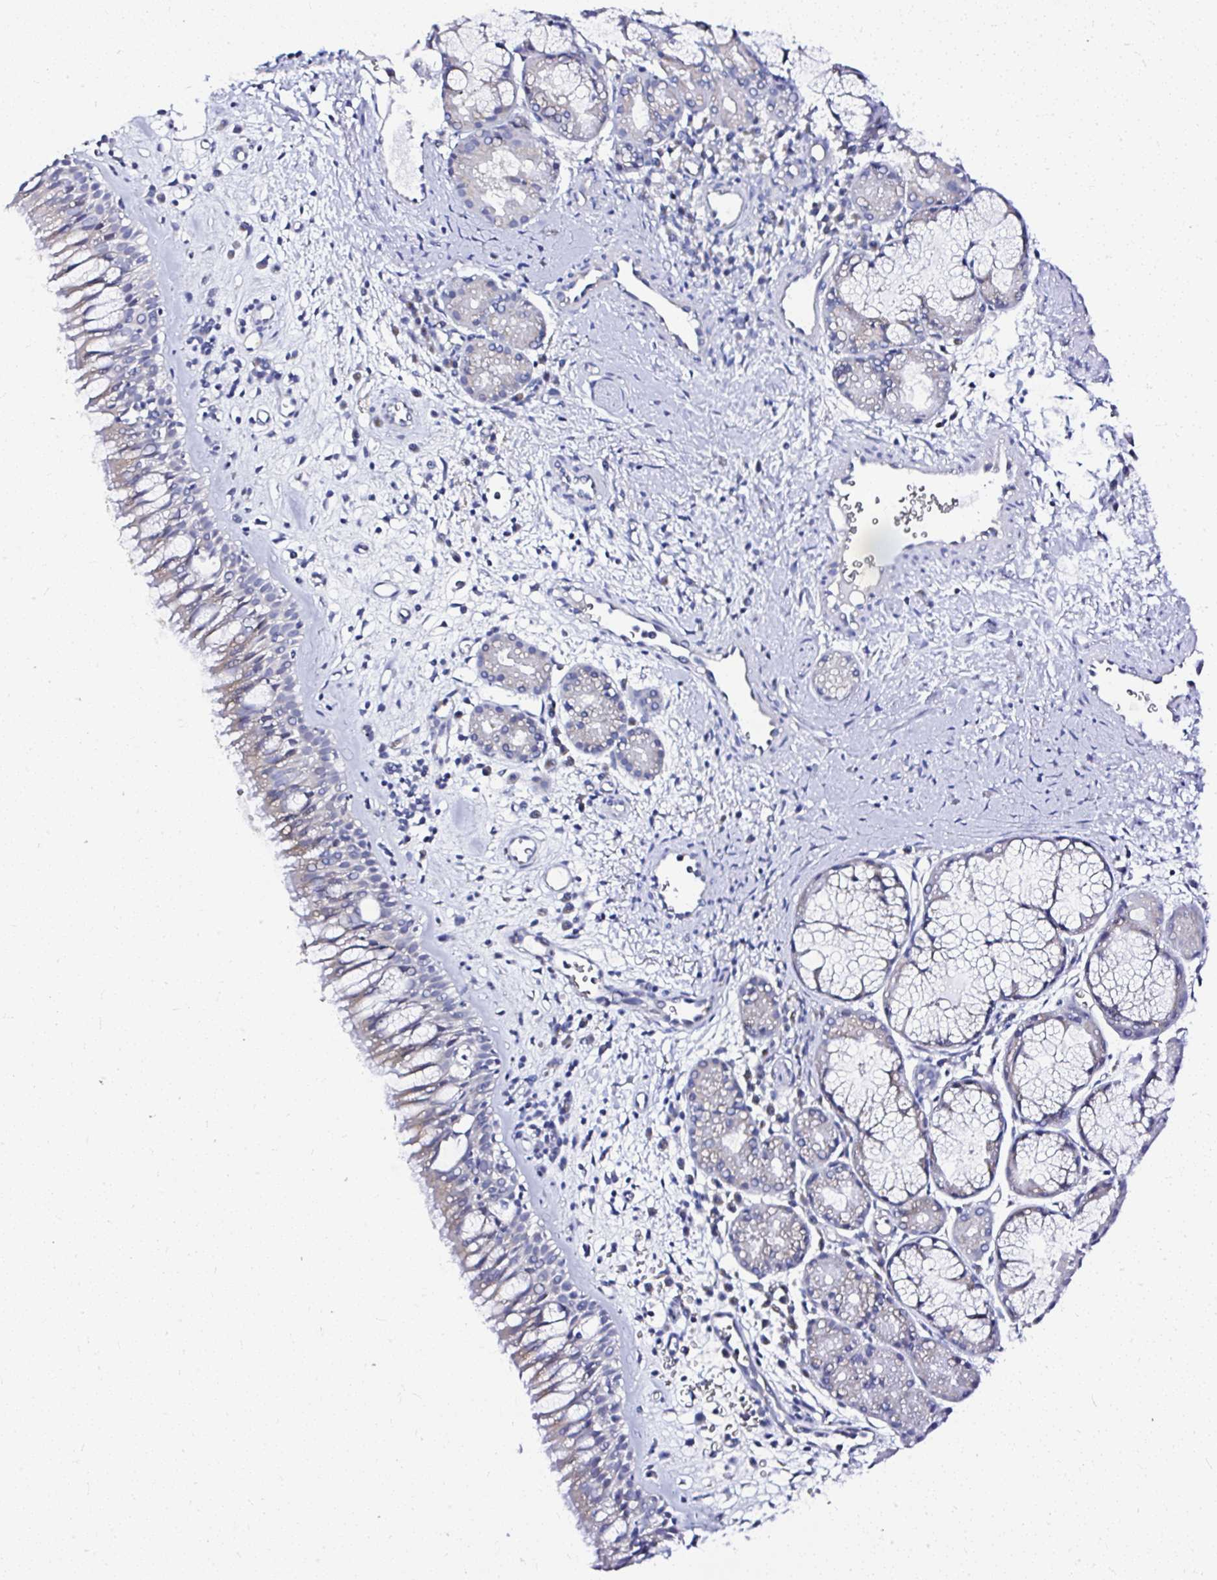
{"staining": {"intensity": "weak", "quantity": "<25%", "location": "cytoplasmic/membranous"}, "tissue": "nasopharynx", "cell_type": "Respiratory epithelial cells", "image_type": "normal", "snomed": [{"axis": "morphology", "description": "Normal tissue, NOS"}, {"axis": "topography", "description": "Nasopharynx"}], "caption": "An immunohistochemistry (IHC) photomicrograph of unremarkable nasopharynx is shown. There is no staining in respiratory epithelial cells of nasopharynx. (DAB IHC with hematoxylin counter stain).", "gene": "DEPDC5", "patient": {"sex": "male", "age": 65}}